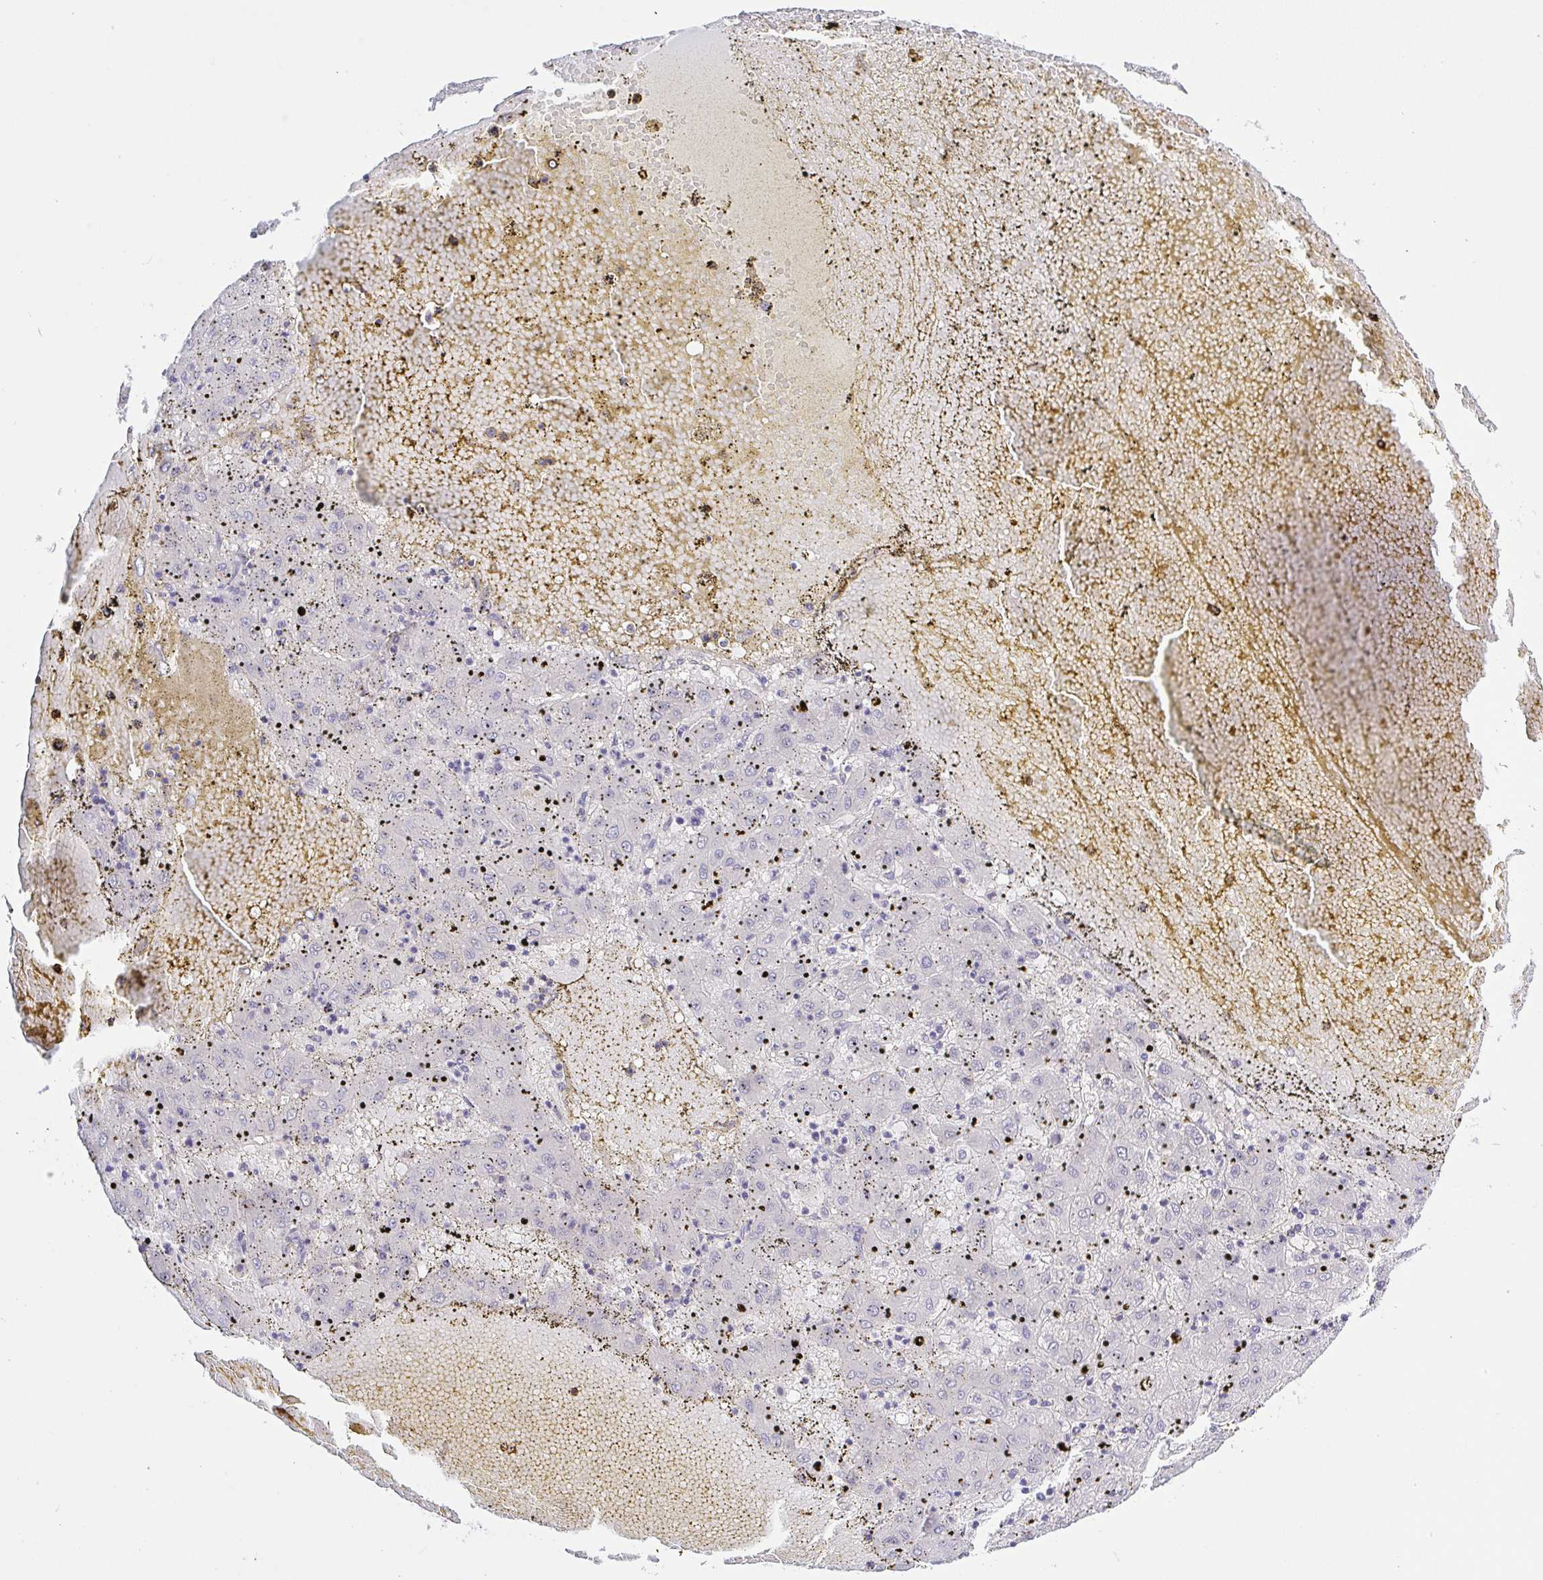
{"staining": {"intensity": "negative", "quantity": "none", "location": "none"}, "tissue": "liver cancer", "cell_type": "Tumor cells", "image_type": "cancer", "snomed": [{"axis": "morphology", "description": "Carcinoma, Hepatocellular, NOS"}, {"axis": "topography", "description": "Liver"}], "caption": "High magnification brightfield microscopy of liver hepatocellular carcinoma stained with DAB (3,3'-diaminobenzidine) (brown) and counterstained with hematoxylin (blue): tumor cells show no significant staining. Nuclei are stained in blue.", "gene": "HYPK", "patient": {"sex": "male", "age": 72}}